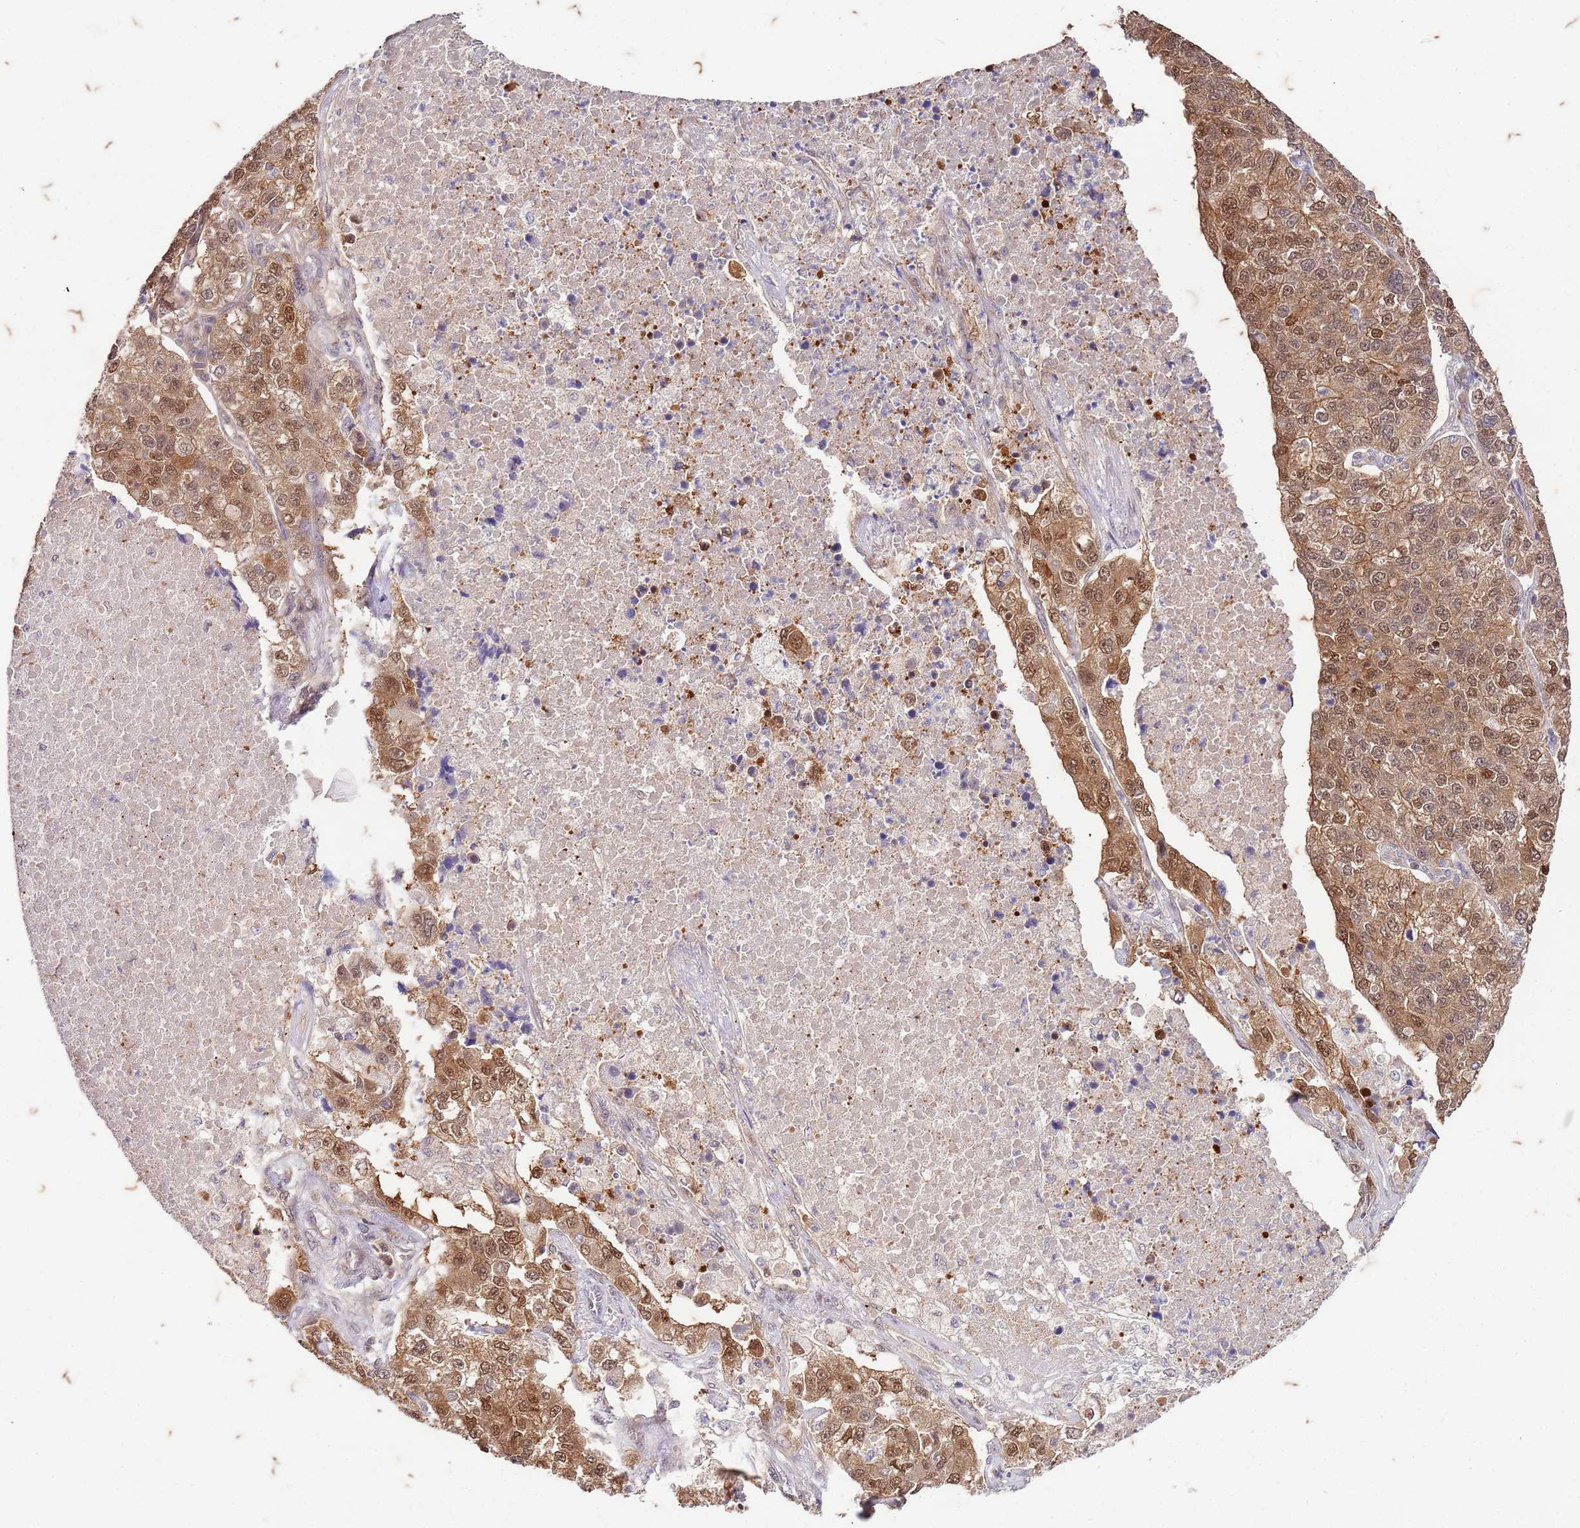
{"staining": {"intensity": "moderate", "quantity": ">75%", "location": "cytoplasmic/membranous,nuclear"}, "tissue": "lung cancer", "cell_type": "Tumor cells", "image_type": "cancer", "snomed": [{"axis": "morphology", "description": "Adenocarcinoma, NOS"}, {"axis": "topography", "description": "Lung"}], "caption": "Protein expression by immunohistochemistry (IHC) reveals moderate cytoplasmic/membranous and nuclear staining in approximately >75% of tumor cells in lung adenocarcinoma.", "gene": "RAPGEF3", "patient": {"sex": "male", "age": 49}}